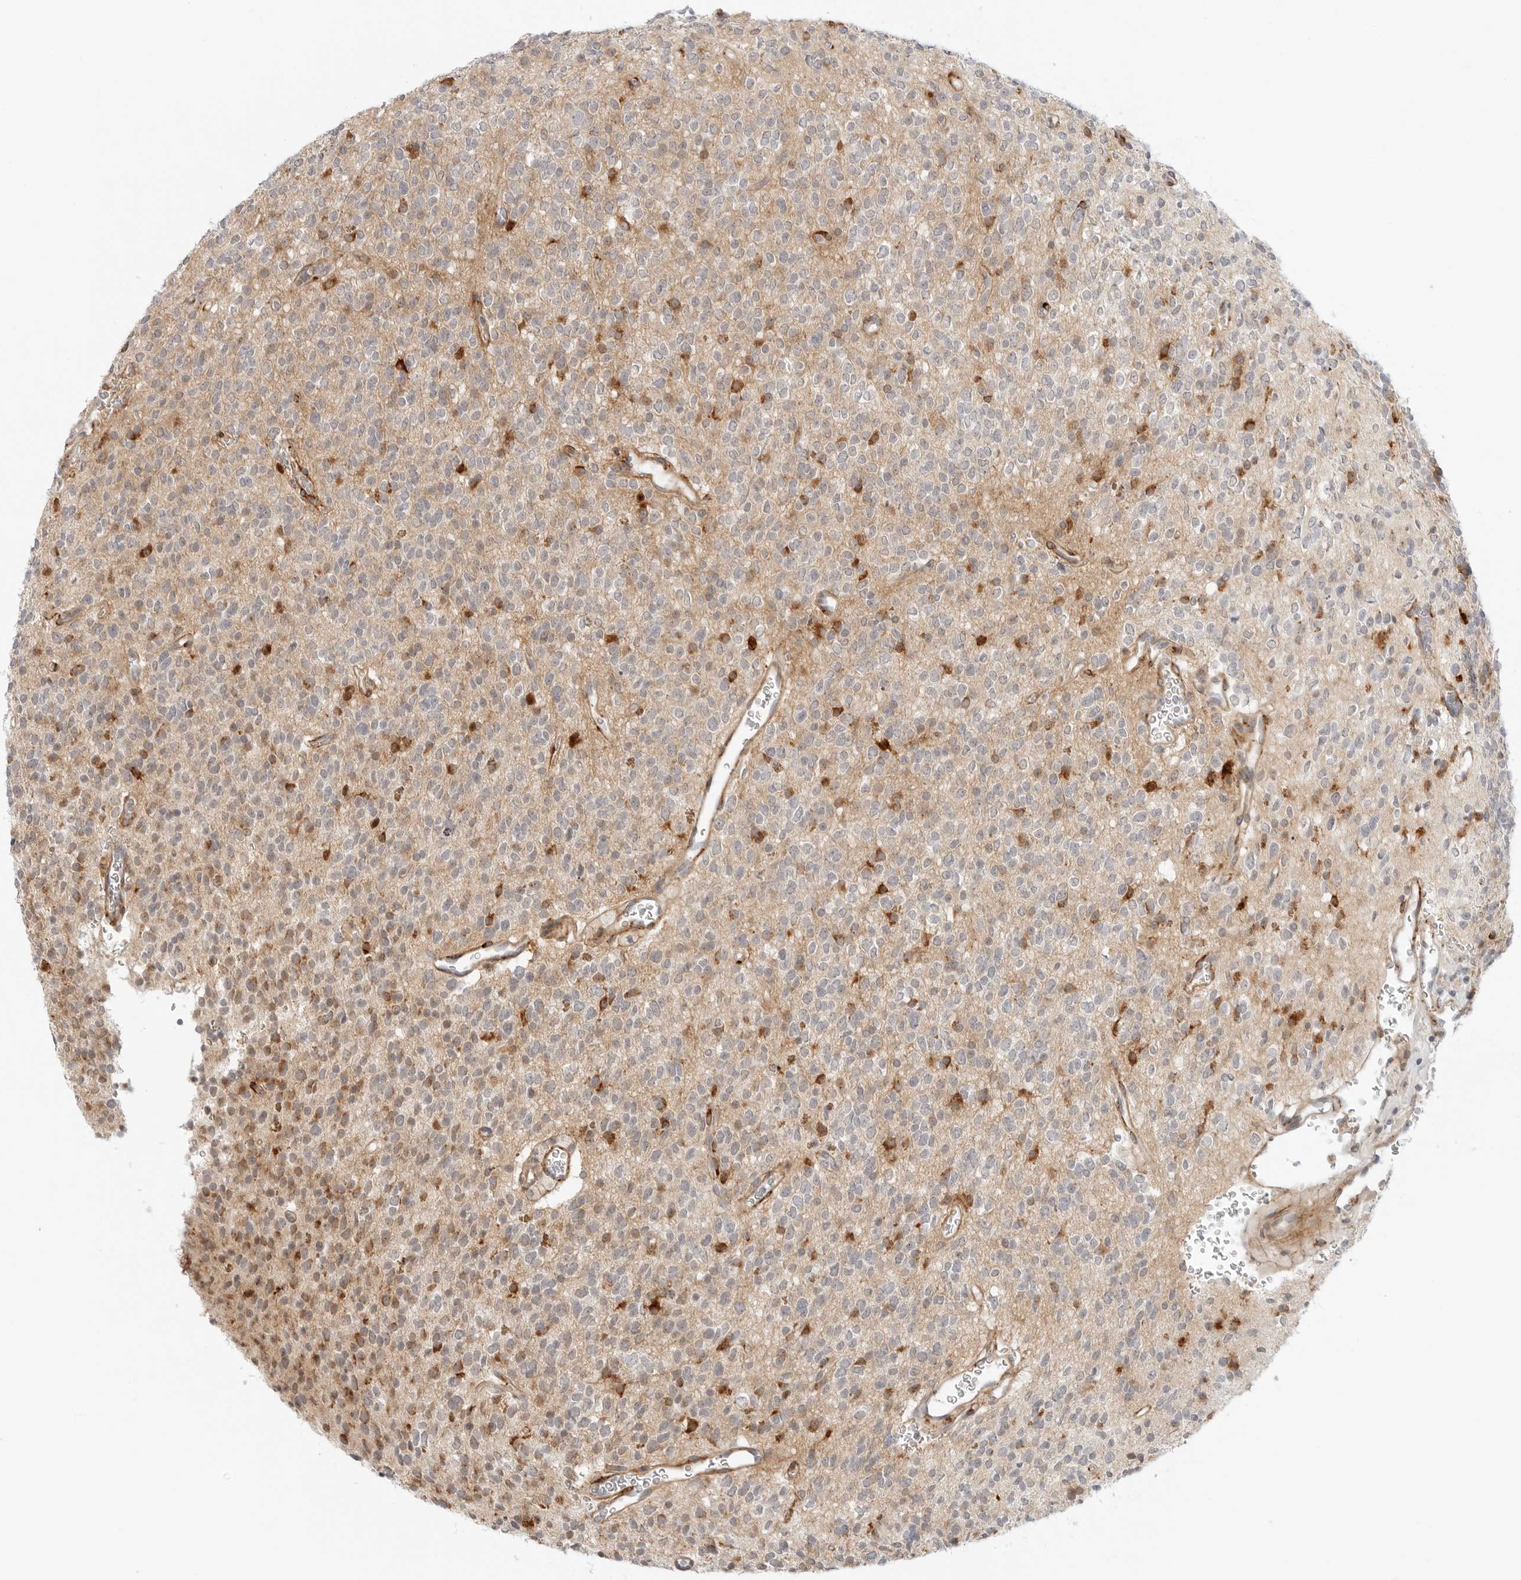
{"staining": {"intensity": "moderate", "quantity": "<25%", "location": "cytoplasmic/membranous"}, "tissue": "glioma", "cell_type": "Tumor cells", "image_type": "cancer", "snomed": [{"axis": "morphology", "description": "Glioma, malignant, High grade"}, {"axis": "topography", "description": "Brain"}], "caption": "A brown stain shows moderate cytoplasmic/membranous expression of a protein in human glioma tumor cells.", "gene": "C1QTNF1", "patient": {"sex": "male", "age": 34}}